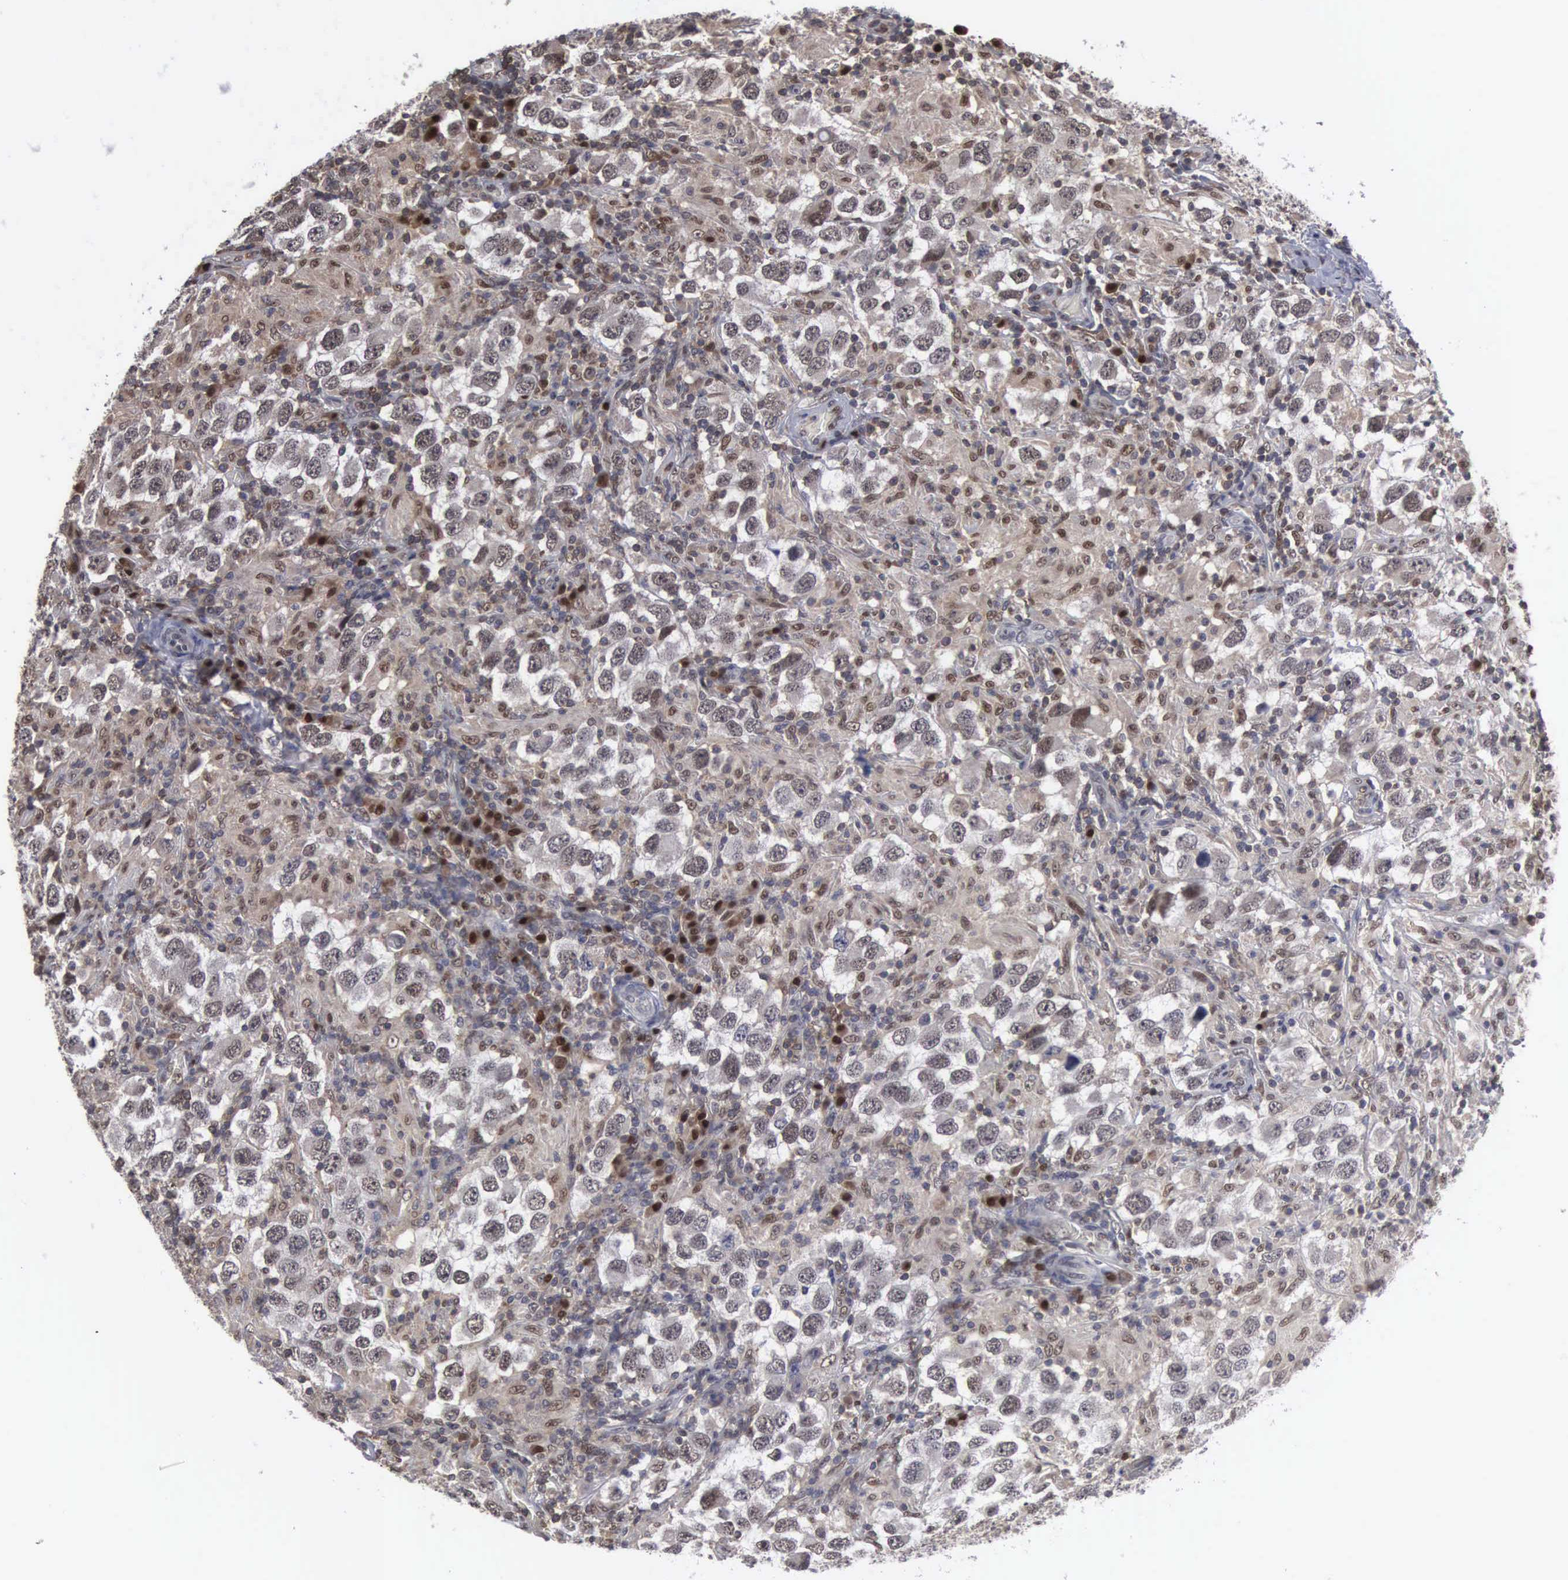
{"staining": {"intensity": "moderate", "quantity": "25%-75%", "location": "nuclear"}, "tissue": "testis cancer", "cell_type": "Tumor cells", "image_type": "cancer", "snomed": [{"axis": "morphology", "description": "Carcinoma, Embryonal, NOS"}, {"axis": "topography", "description": "Testis"}], "caption": "Testis cancer was stained to show a protein in brown. There is medium levels of moderate nuclear positivity in about 25%-75% of tumor cells.", "gene": "TRMT5", "patient": {"sex": "male", "age": 21}}